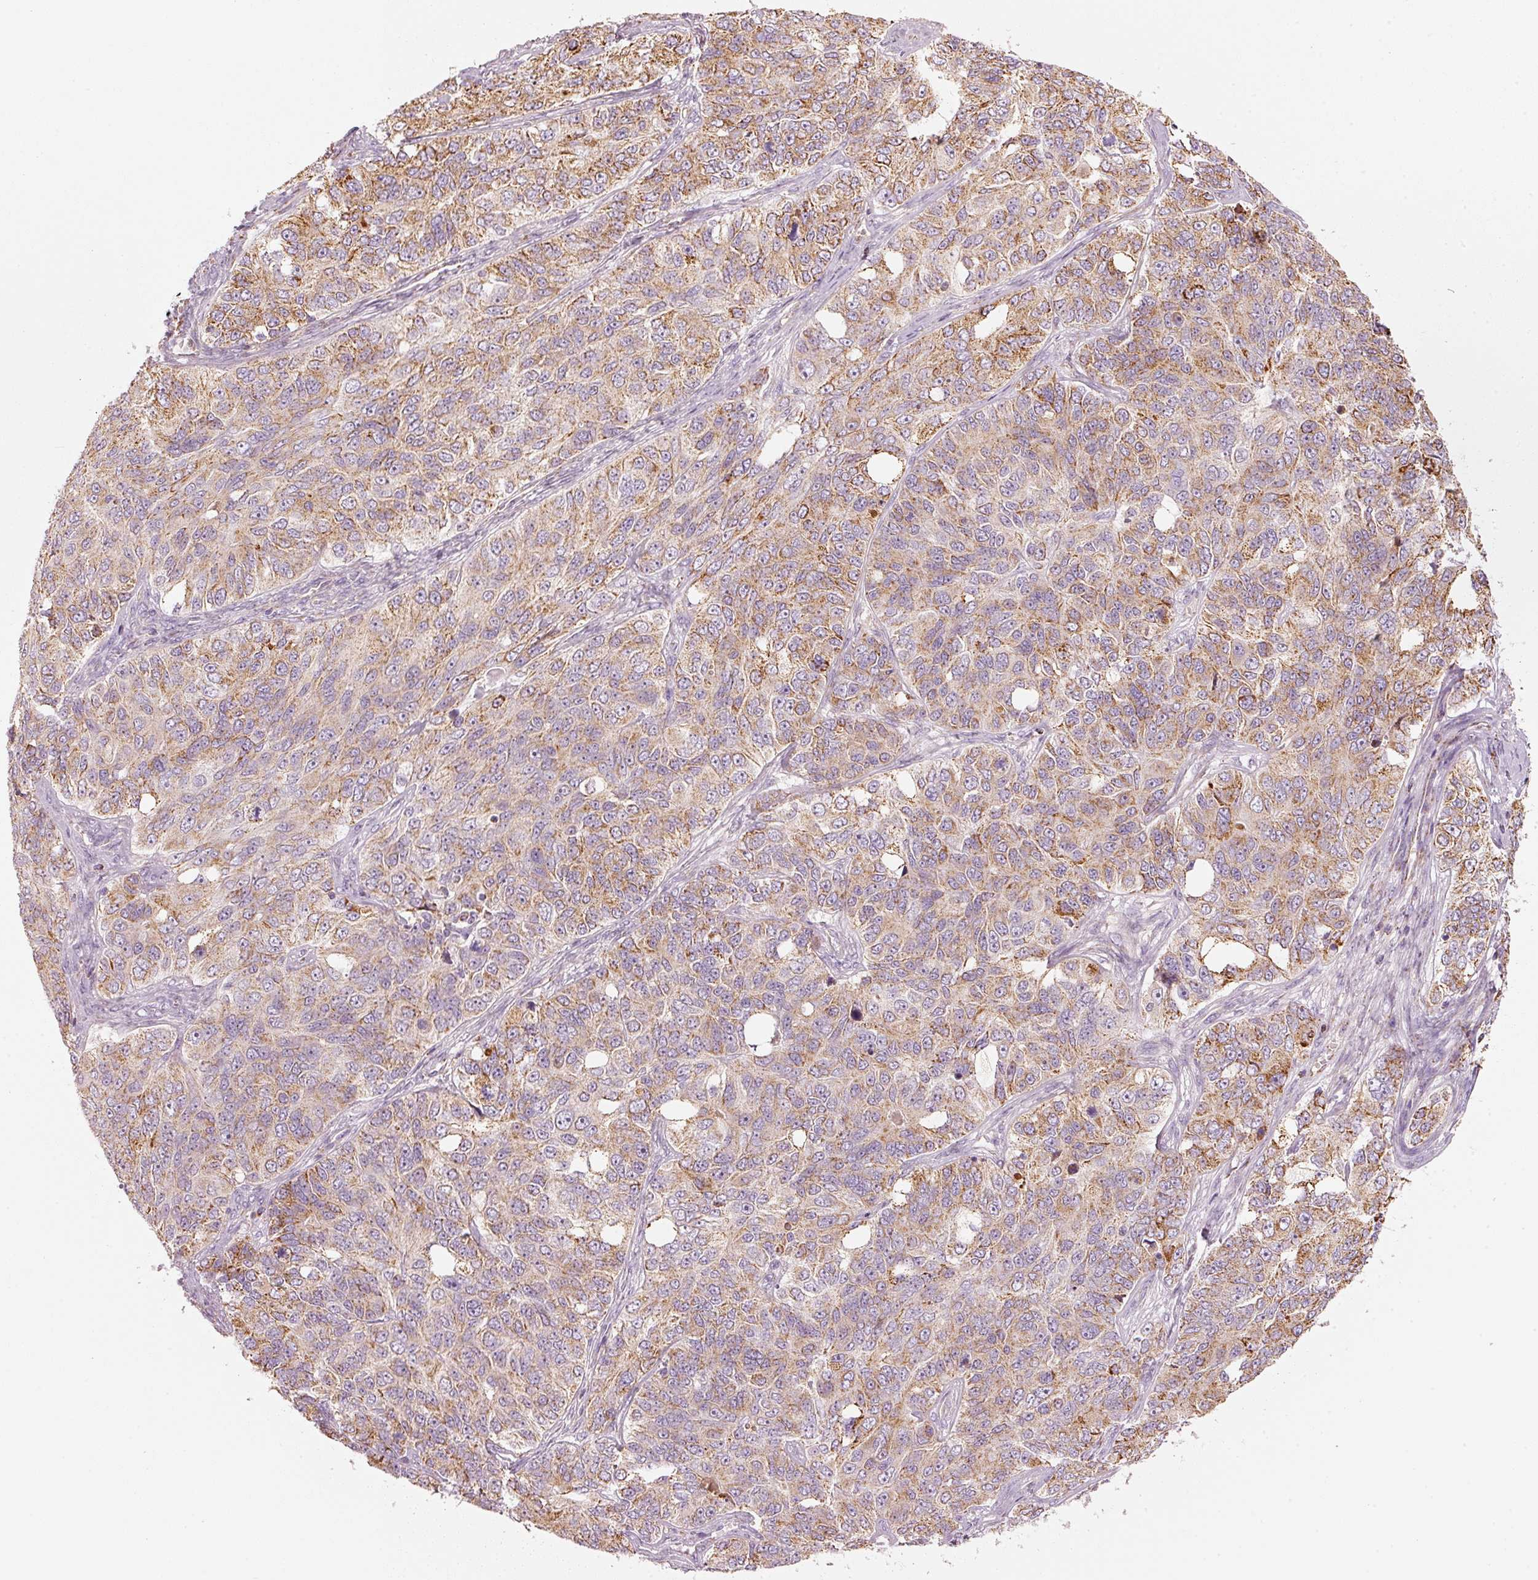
{"staining": {"intensity": "moderate", "quantity": "25%-75%", "location": "cytoplasmic/membranous"}, "tissue": "ovarian cancer", "cell_type": "Tumor cells", "image_type": "cancer", "snomed": [{"axis": "morphology", "description": "Carcinoma, endometroid"}, {"axis": "topography", "description": "Ovary"}], "caption": "Endometroid carcinoma (ovarian) was stained to show a protein in brown. There is medium levels of moderate cytoplasmic/membranous expression in about 25%-75% of tumor cells.", "gene": "C17orf98", "patient": {"sex": "female", "age": 51}}